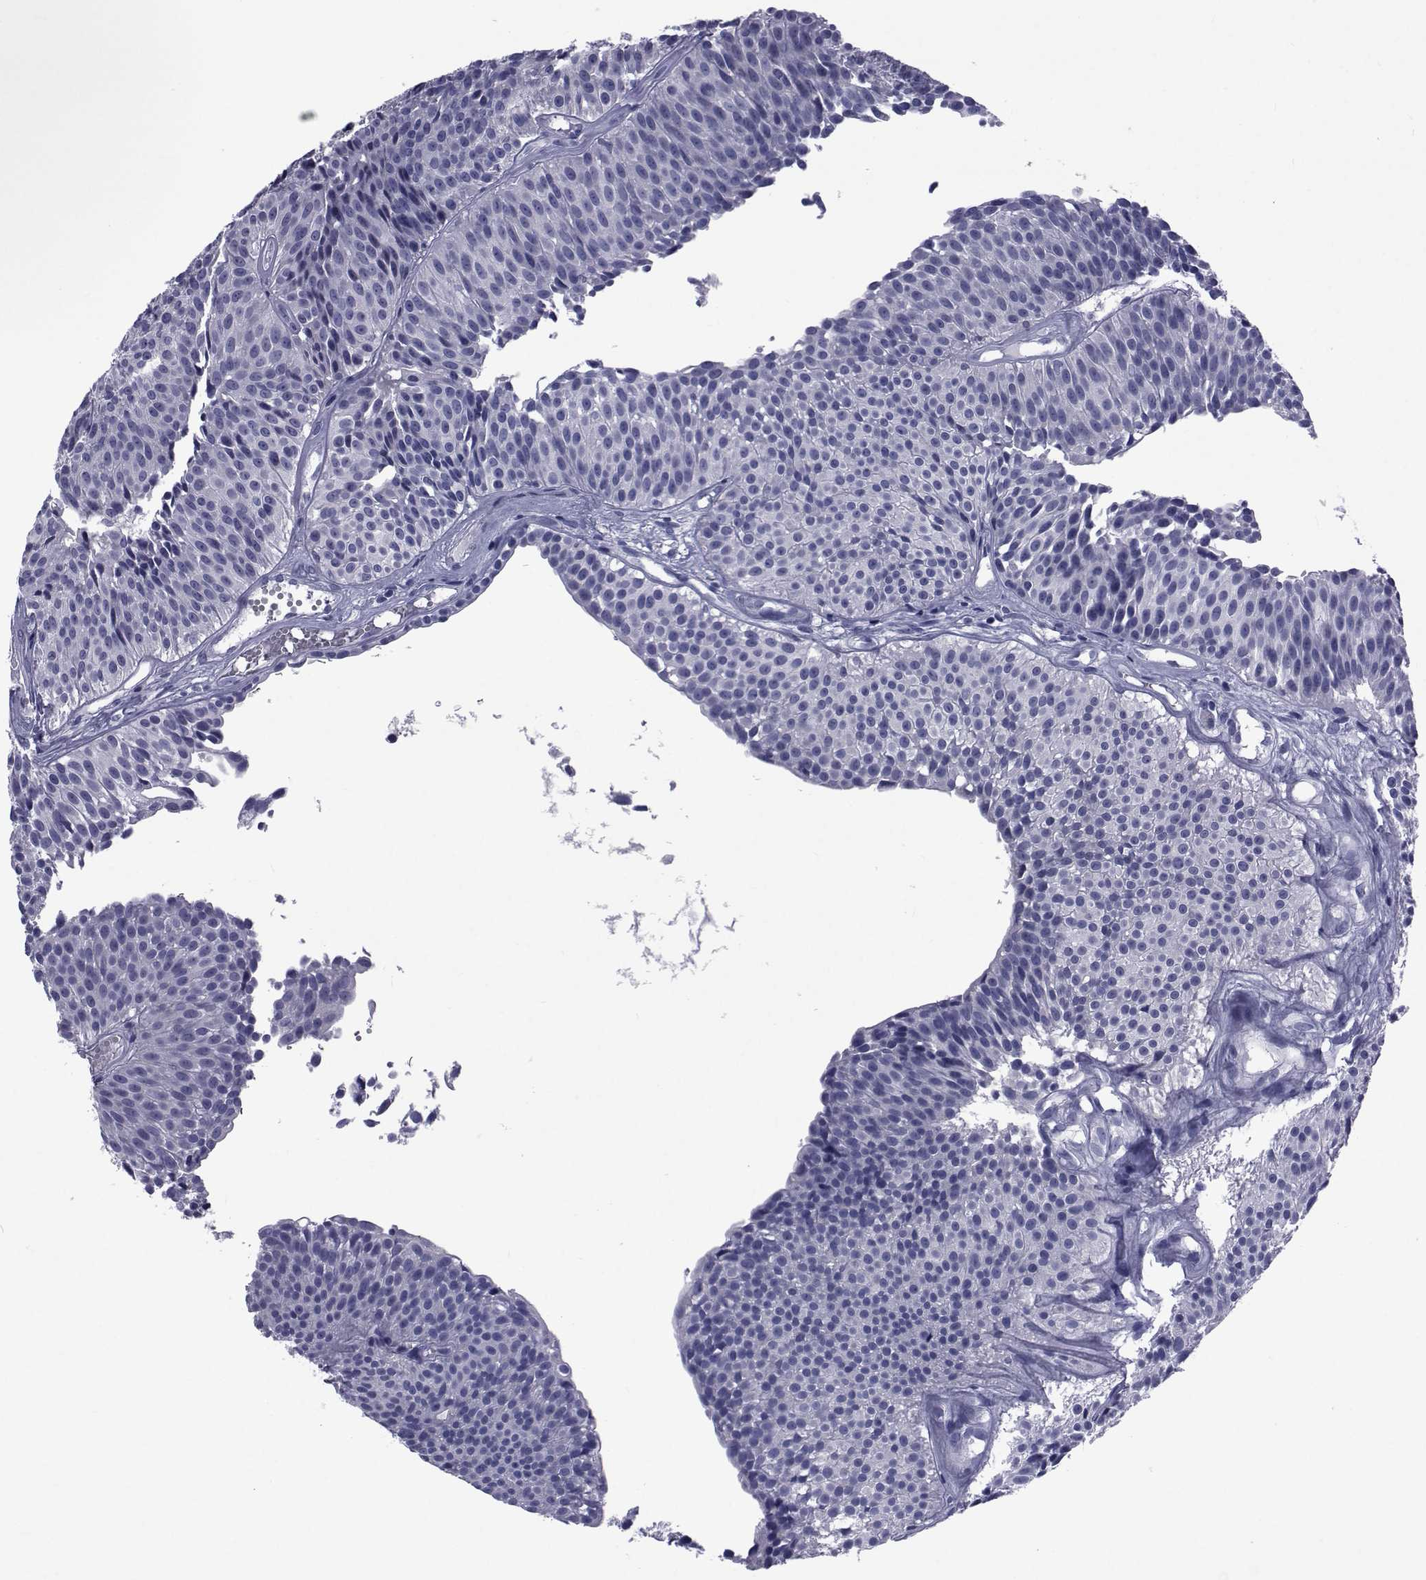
{"staining": {"intensity": "negative", "quantity": "none", "location": "none"}, "tissue": "urothelial cancer", "cell_type": "Tumor cells", "image_type": "cancer", "snomed": [{"axis": "morphology", "description": "Urothelial carcinoma, Low grade"}, {"axis": "topography", "description": "Urinary bladder"}], "caption": "Immunohistochemistry image of human urothelial cancer stained for a protein (brown), which reveals no expression in tumor cells.", "gene": "GKAP1", "patient": {"sex": "male", "age": 63}}